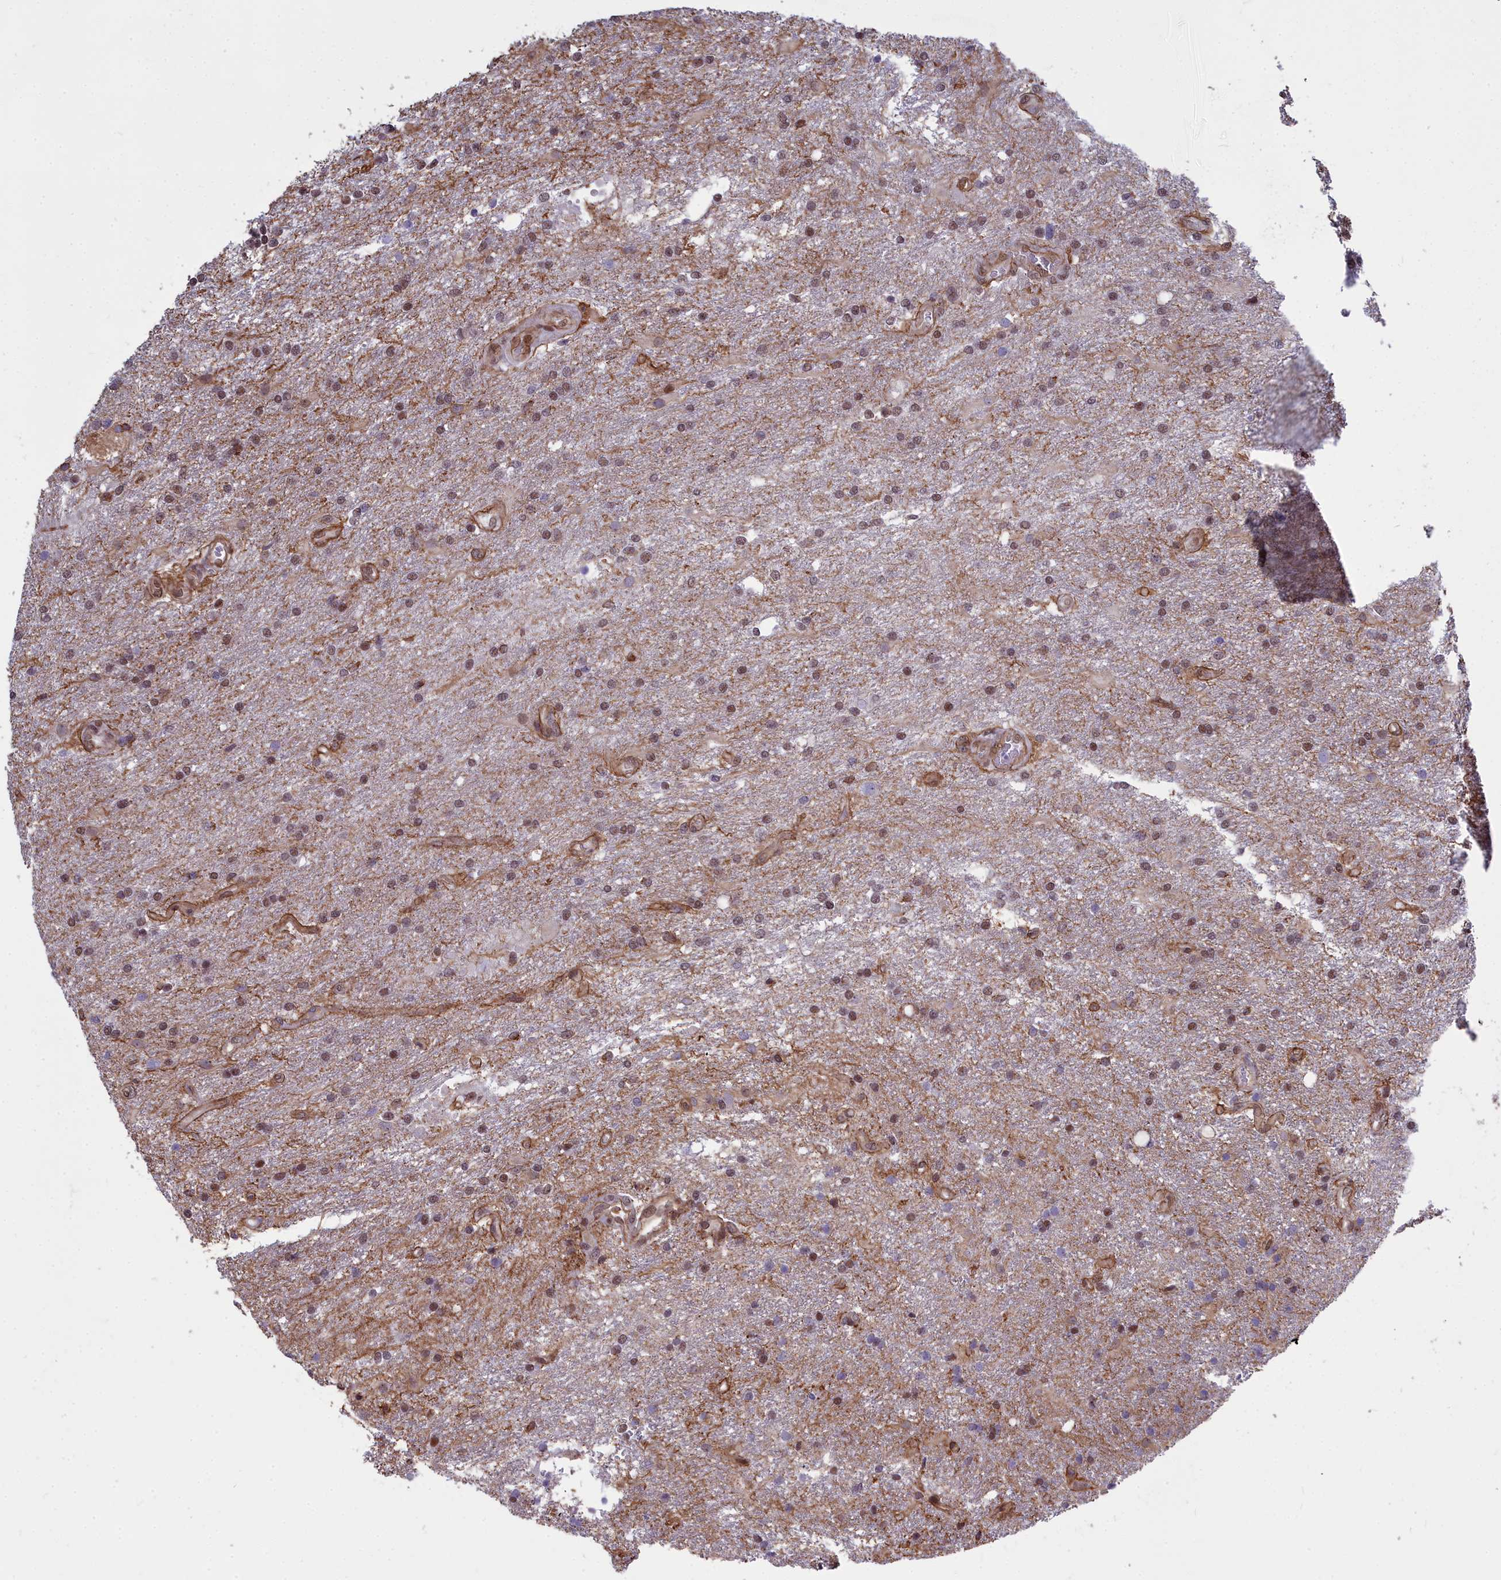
{"staining": {"intensity": "moderate", "quantity": "25%-75%", "location": "nuclear"}, "tissue": "glioma", "cell_type": "Tumor cells", "image_type": "cancer", "snomed": [{"axis": "morphology", "description": "Glioma, malignant, Low grade"}, {"axis": "topography", "description": "Brain"}], "caption": "This is an image of IHC staining of malignant glioma (low-grade), which shows moderate expression in the nuclear of tumor cells.", "gene": "YJU2", "patient": {"sex": "male", "age": 66}}